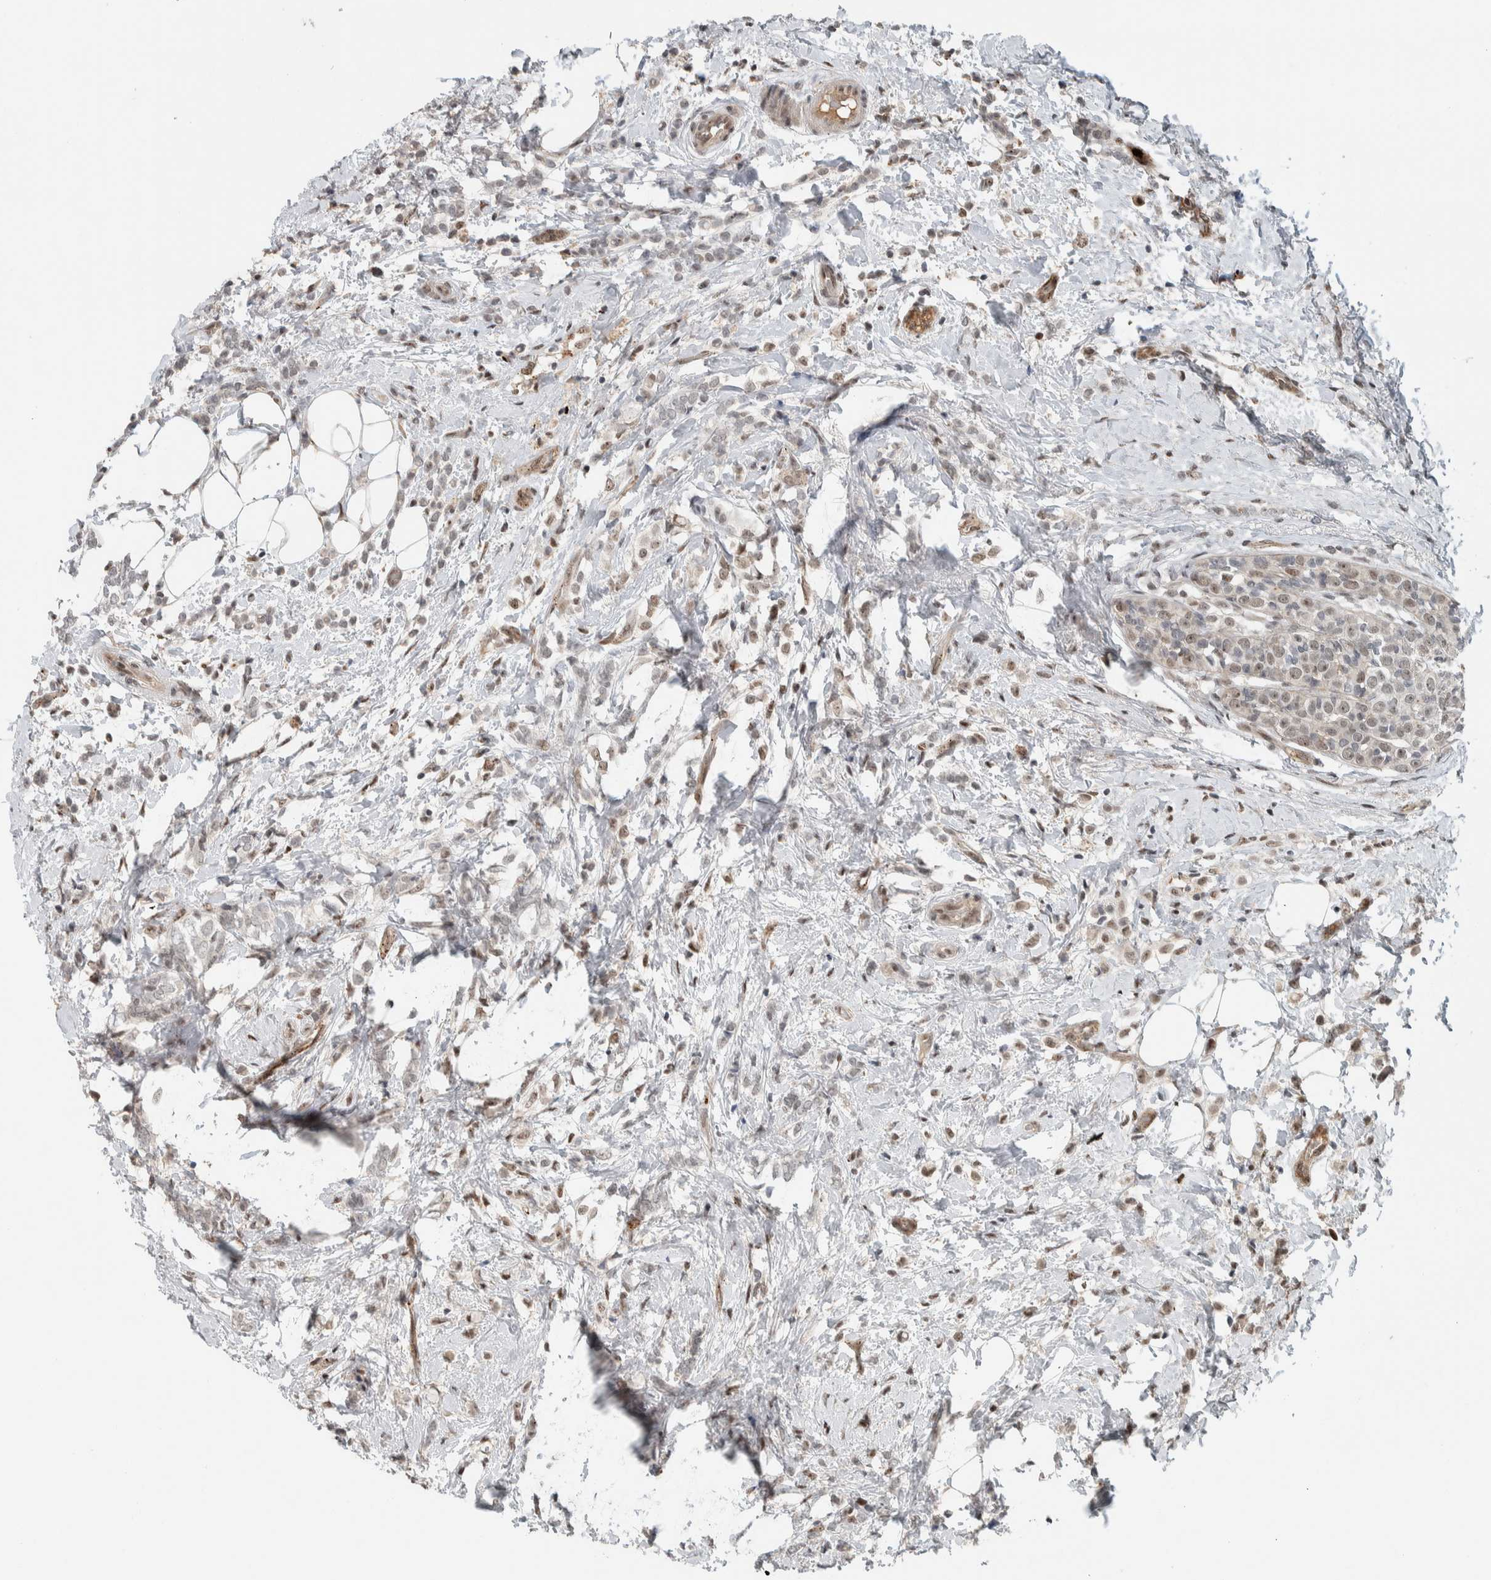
{"staining": {"intensity": "moderate", "quantity": "25%-75%", "location": "nuclear"}, "tissue": "breast cancer", "cell_type": "Tumor cells", "image_type": "cancer", "snomed": [{"axis": "morphology", "description": "Lobular carcinoma"}, {"axis": "topography", "description": "Breast"}], "caption": "Immunohistochemical staining of human breast lobular carcinoma demonstrates medium levels of moderate nuclear positivity in about 25%-75% of tumor cells. (brown staining indicates protein expression, while blue staining denotes nuclei).", "gene": "ZFP91", "patient": {"sex": "female", "age": 50}}